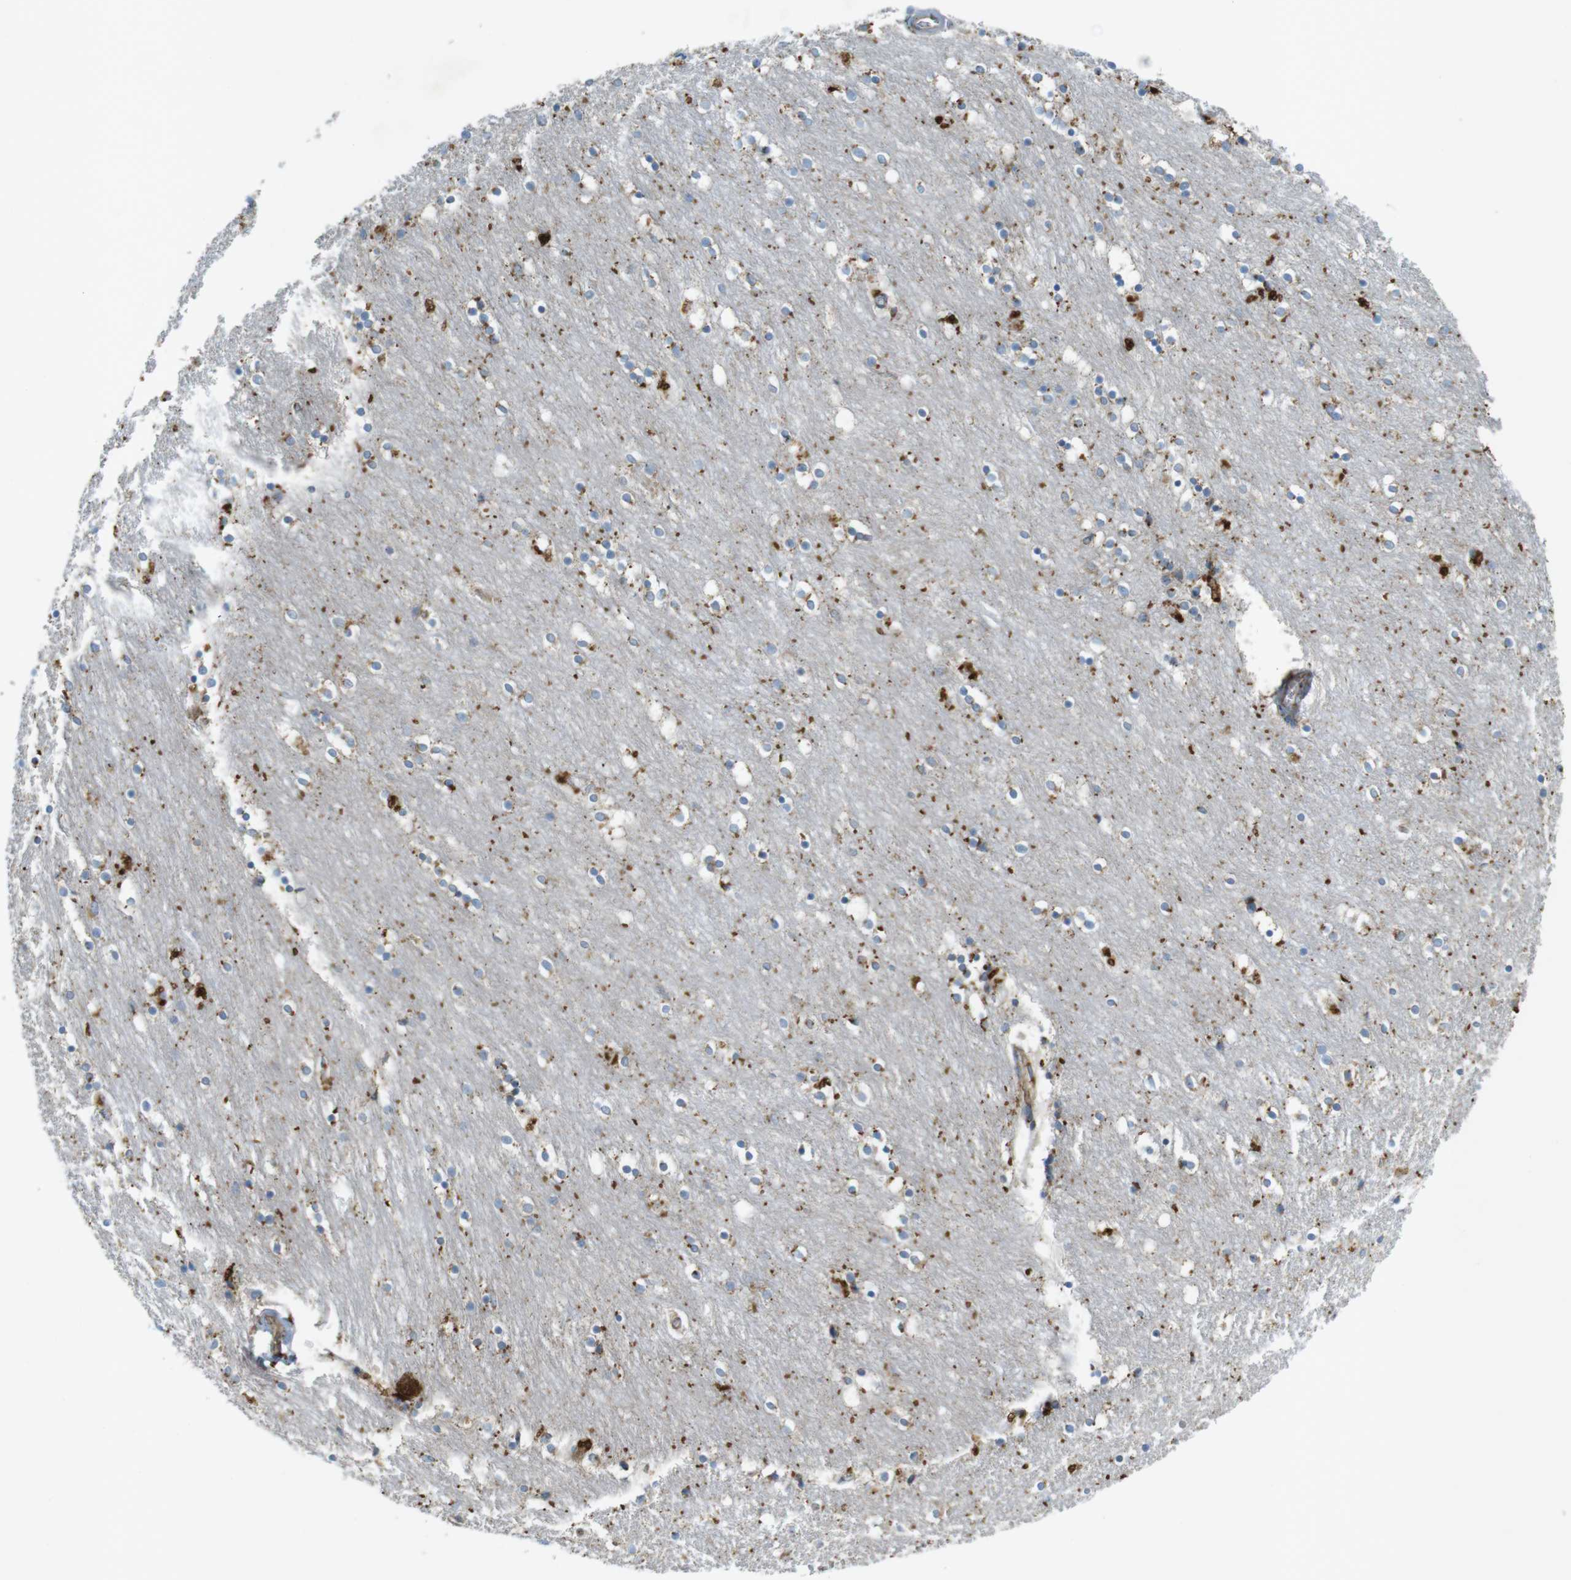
{"staining": {"intensity": "strong", "quantity": "25%-75%", "location": "cytoplasmic/membranous"}, "tissue": "caudate", "cell_type": "Glial cells", "image_type": "normal", "snomed": [{"axis": "morphology", "description": "Normal tissue, NOS"}, {"axis": "topography", "description": "Lateral ventricle wall"}], "caption": "IHC staining of unremarkable caudate, which reveals high levels of strong cytoplasmic/membranous staining in about 25%-75% of glial cells indicating strong cytoplasmic/membranous protein expression. The staining was performed using DAB (brown) for protein detection and nuclei were counterstained in hematoxylin (blue).", "gene": "LAMP1", "patient": {"sex": "female", "age": 54}}